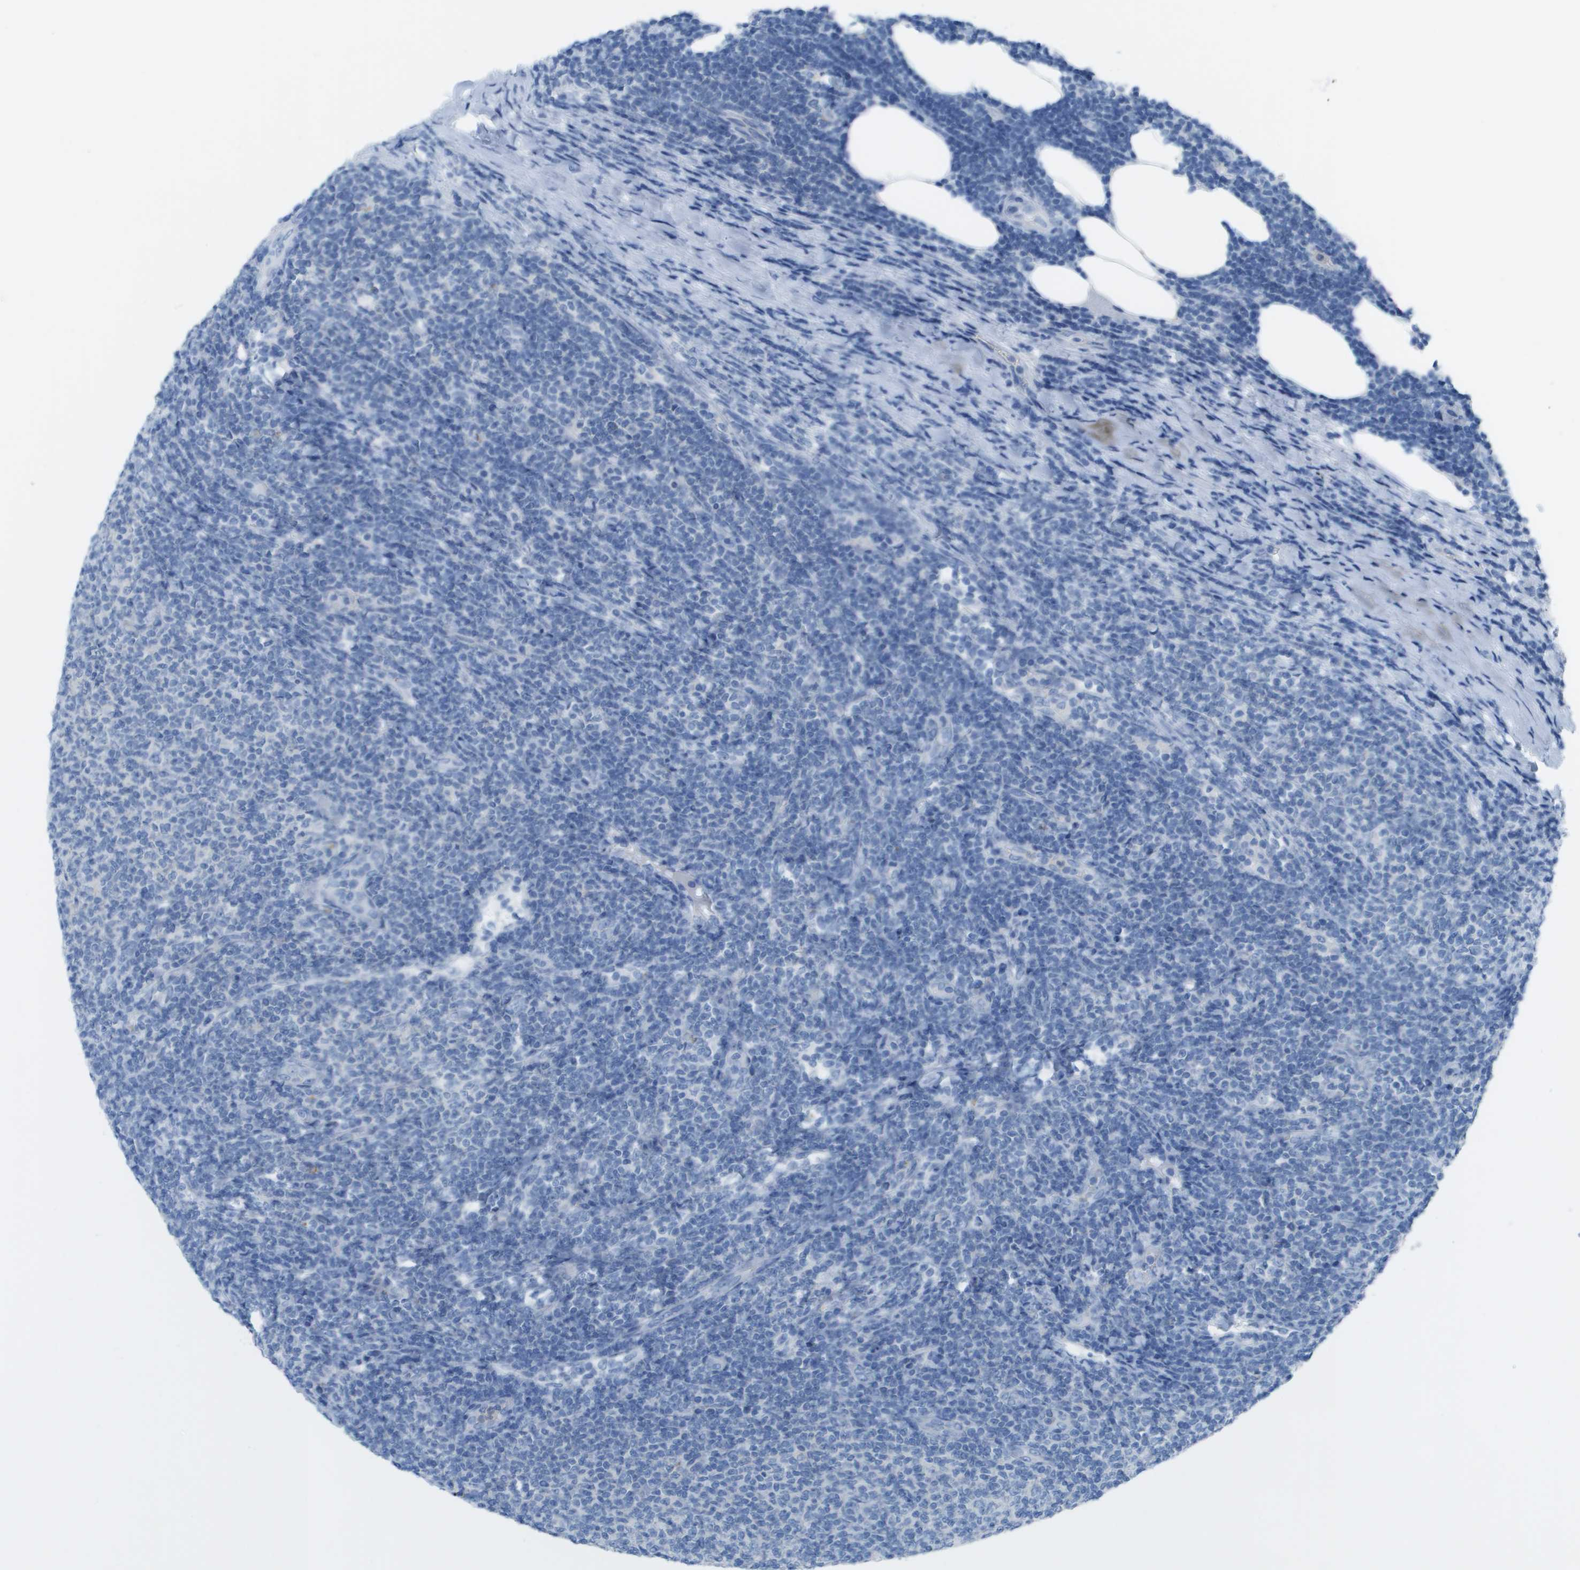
{"staining": {"intensity": "negative", "quantity": "none", "location": "none"}, "tissue": "lymphoma", "cell_type": "Tumor cells", "image_type": "cancer", "snomed": [{"axis": "morphology", "description": "Malignant lymphoma, non-Hodgkin's type, Low grade"}, {"axis": "topography", "description": "Lymph node"}], "caption": "A high-resolution image shows immunohistochemistry staining of low-grade malignant lymphoma, non-Hodgkin's type, which demonstrates no significant positivity in tumor cells.", "gene": "CD46", "patient": {"sex": "male", "age": 66}}